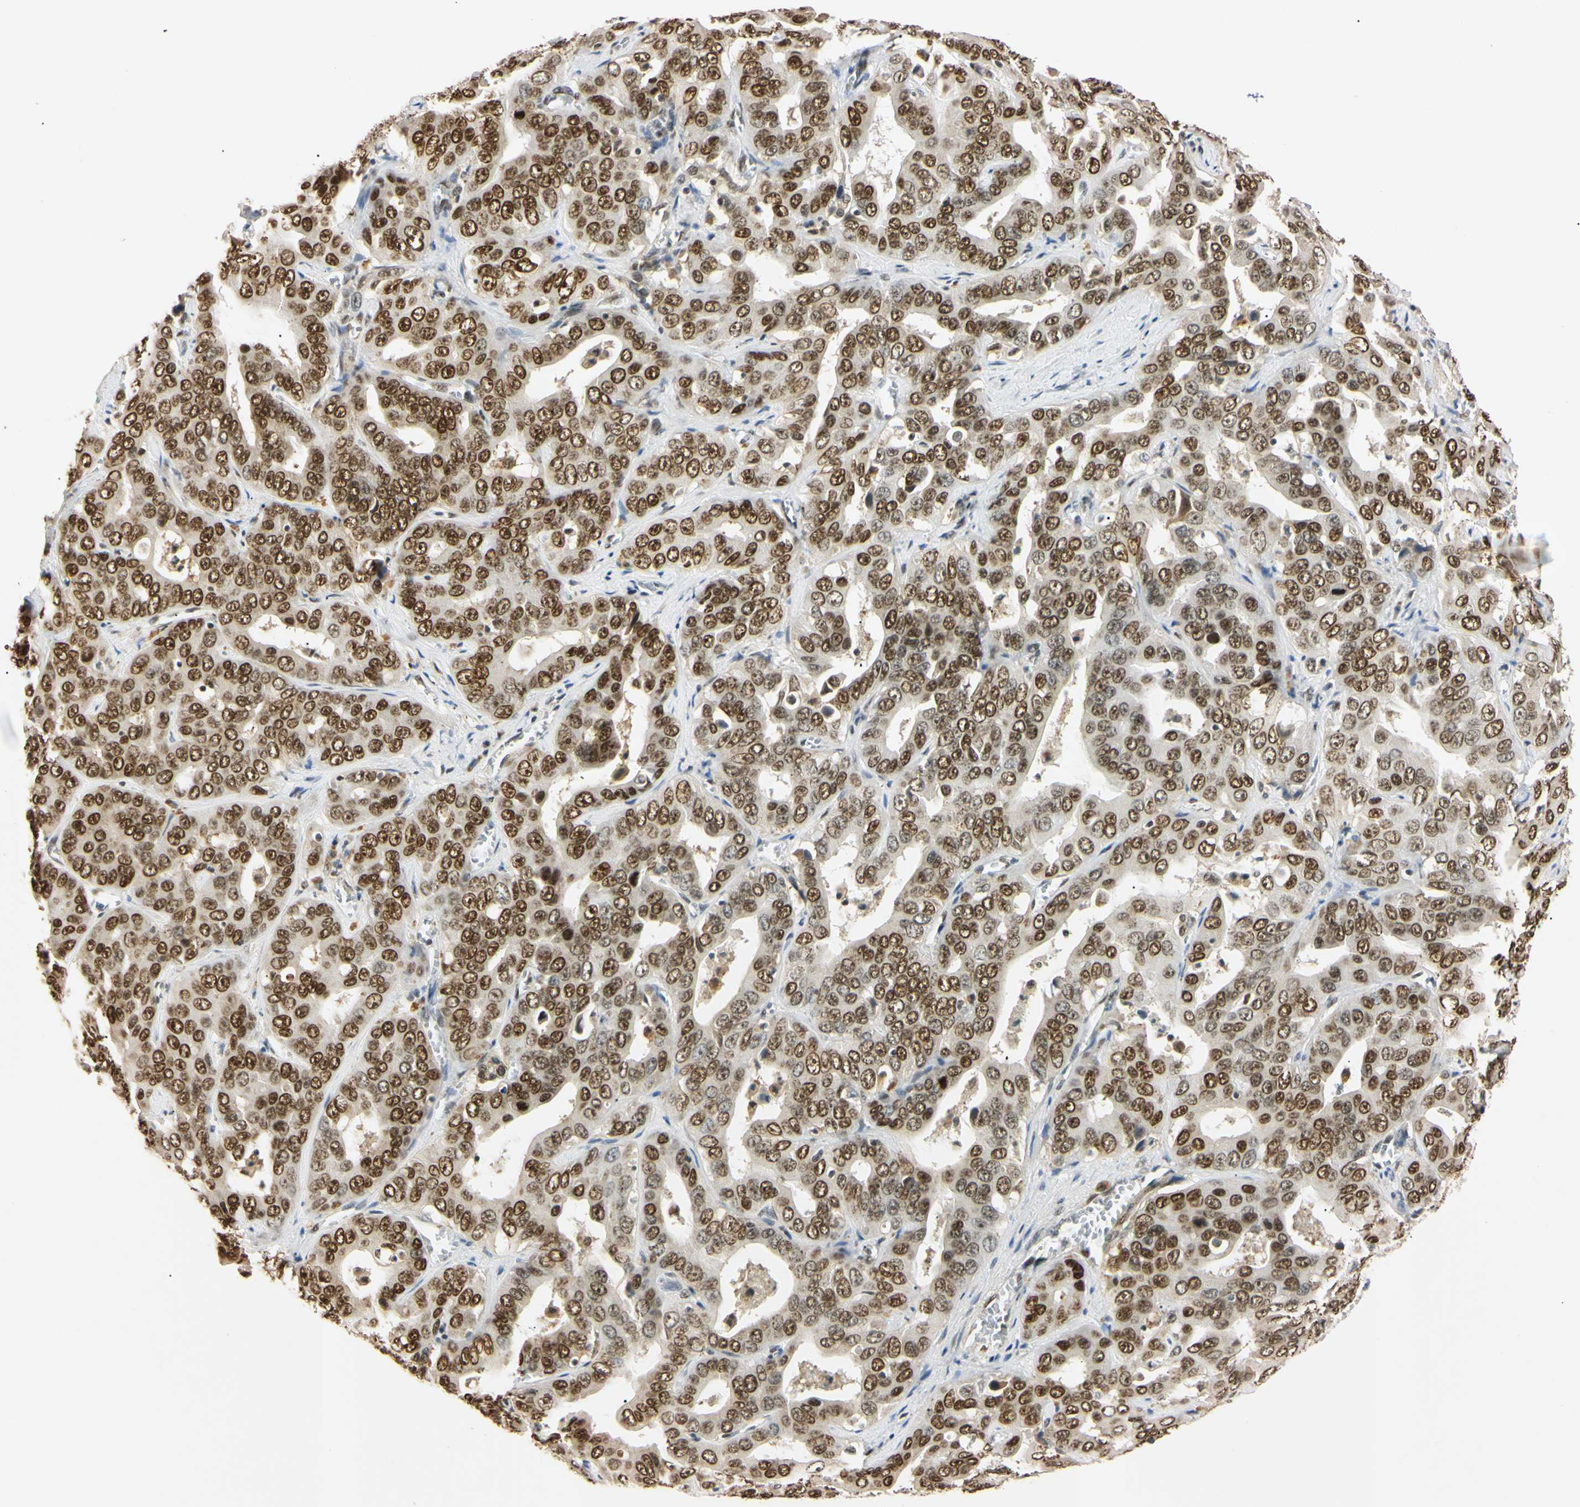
{"staining": {"intensity": "strong", "quantity": ">75%", "location": "nuclear"}, "tissue": "liver cancer", "cell_type": "Tumor cells", "image_type": "cancer", "snomed": [{"axis": "morphology", "description": "Cholangiocarcinoma"}, {"axis": "topography", "description": "Liver"}], "caption": "Brown immunohistochemical staining in liver cancer exhibits strong nuclear positivity in about >75% of tumor cells.", "gene": "SMARCA5", "patient": {"sex": "female", "age": 52}}